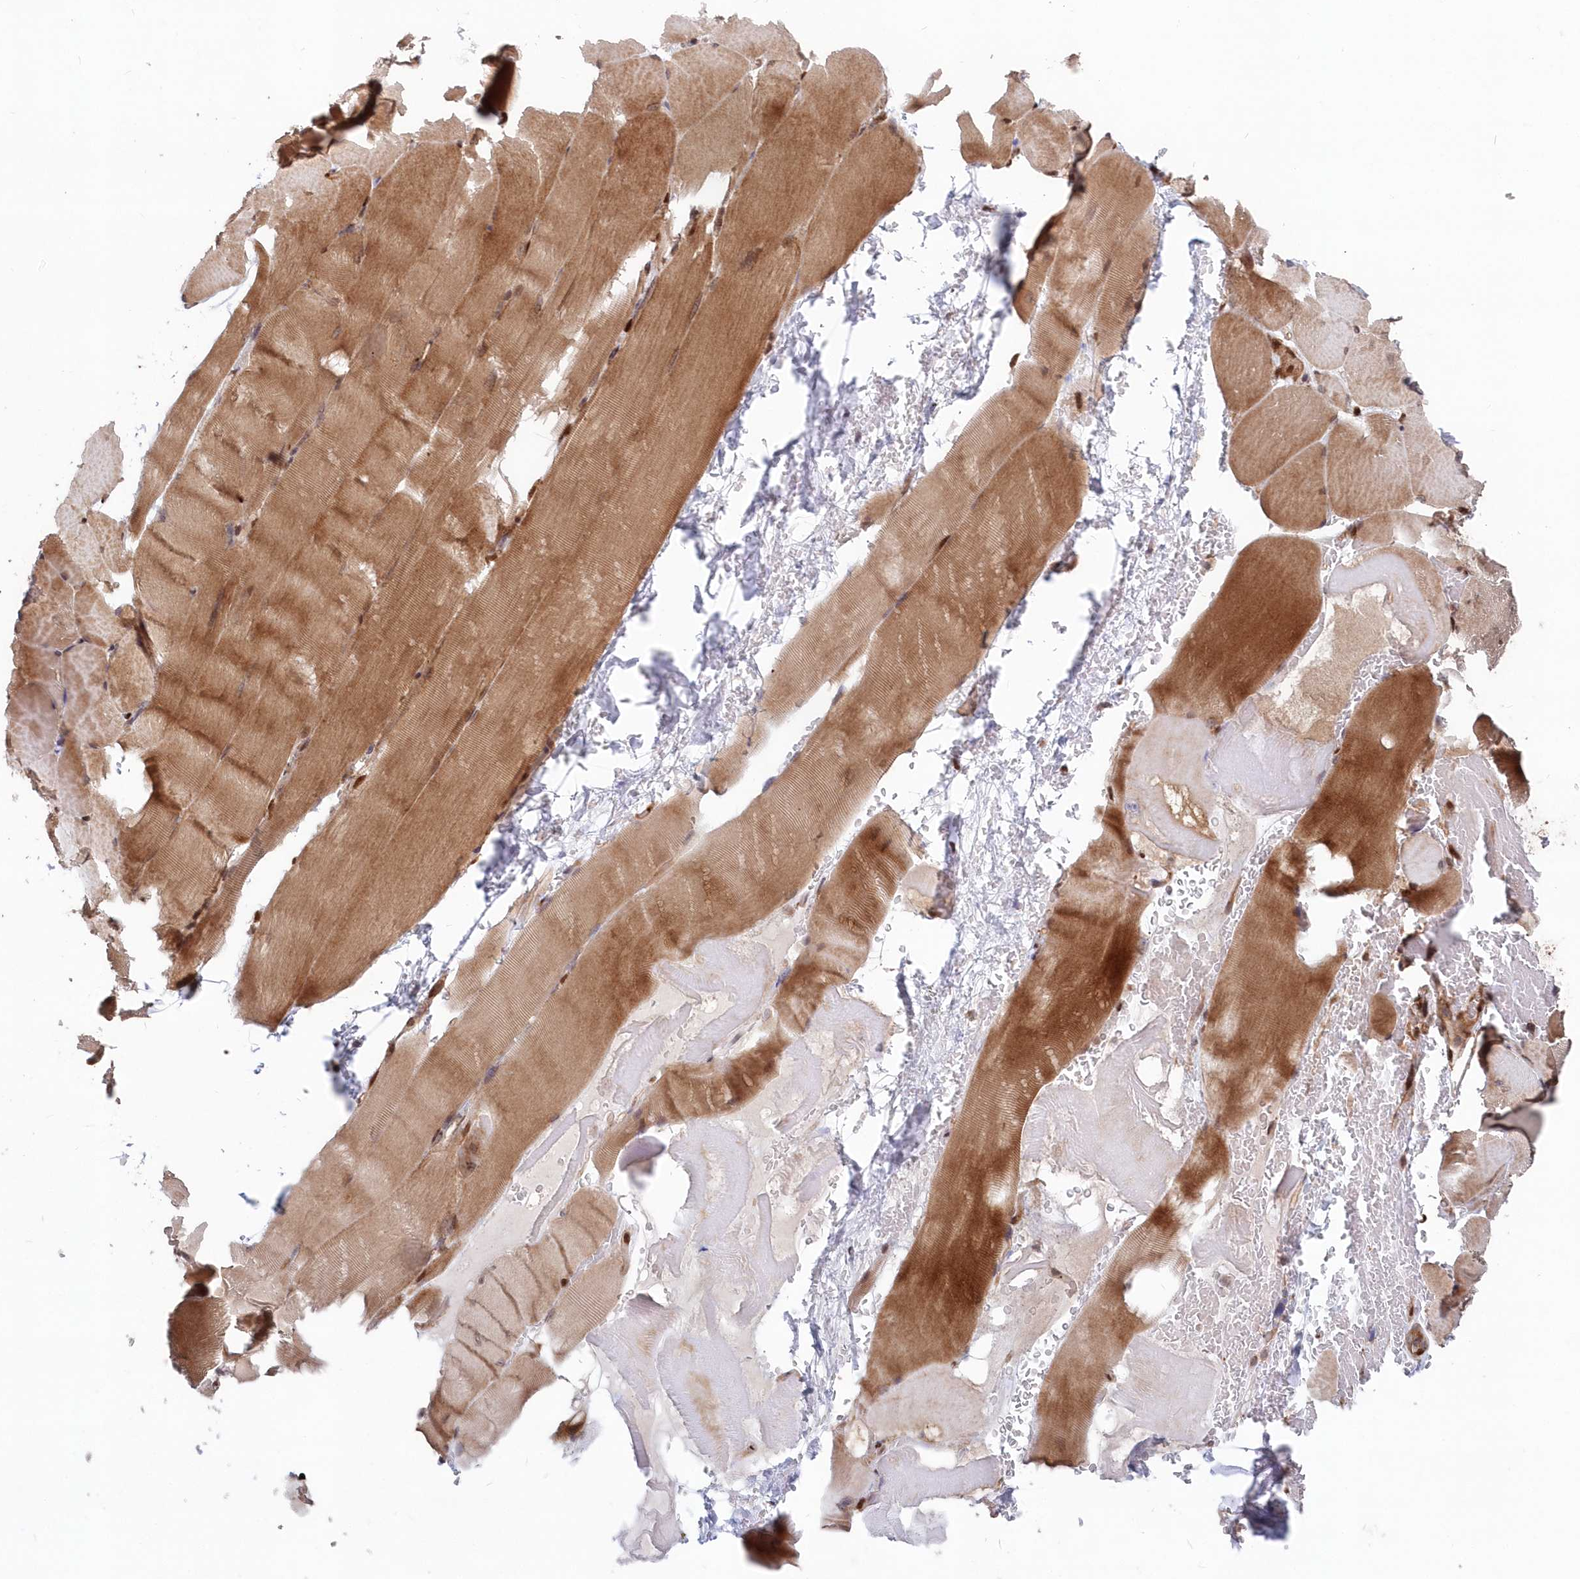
{"staining": {"intensity": "moderate", "quantity": ">75%", "location": "cytoplasmic/membranous,nuclear"}, "tissue": "skeletal muscle", "cell_type": "Myocytes", "image_type": "normal", "snomed": [{"axis": "morphology", "description": "Normal tissue, NOS"}, {"axis": "topography", "description": "Skeletal muscle"}, {"axis": "topography", "description": "Parathyroid gland"}], "caption": "Normal skeletal muscle exhibits moderate cytoplasmic/membranous,nuclear positivity in approximately >75% of myocytes, visualized by immunohistochemistry.", "gene": "ABHD14B", "patient": {"sex": "female", "age": 37}}